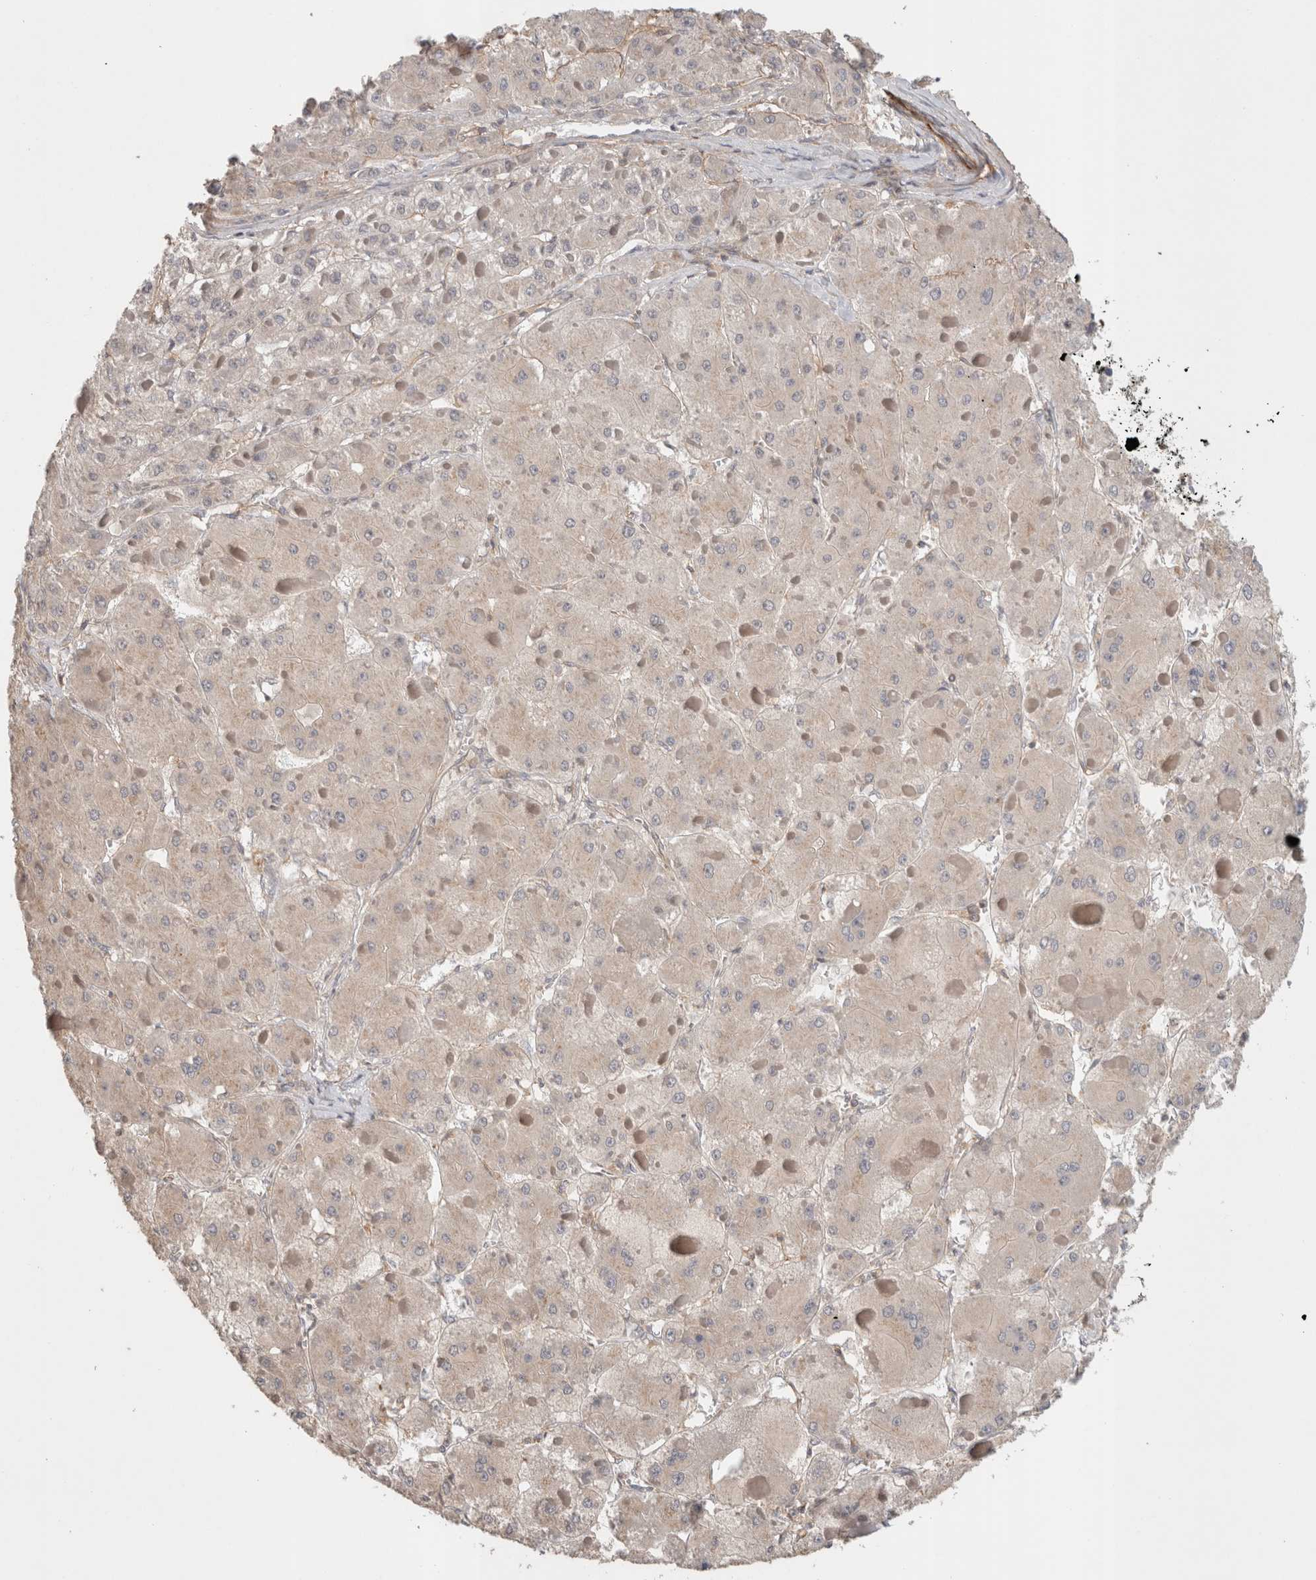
{"staining": {"intensity": "negative", "quantity": "none", "location": "none"}, "tissue": "liver cancer", "cell_type": "Tumor cells", "image_type": "cancer", "snomed": [{"axis": "morphology", "description": "Carcinoma, Hepatocellular, NOS"}, {"axis": "topography", "description": "Liver"}], "caption": "This is an immunohistochemistry image of human liver cancer (hepatocellular carcinoma). There is no expression in tumor cells.", "gene": "HSPG2", "patient": {"sex": "female", "age": 73}}